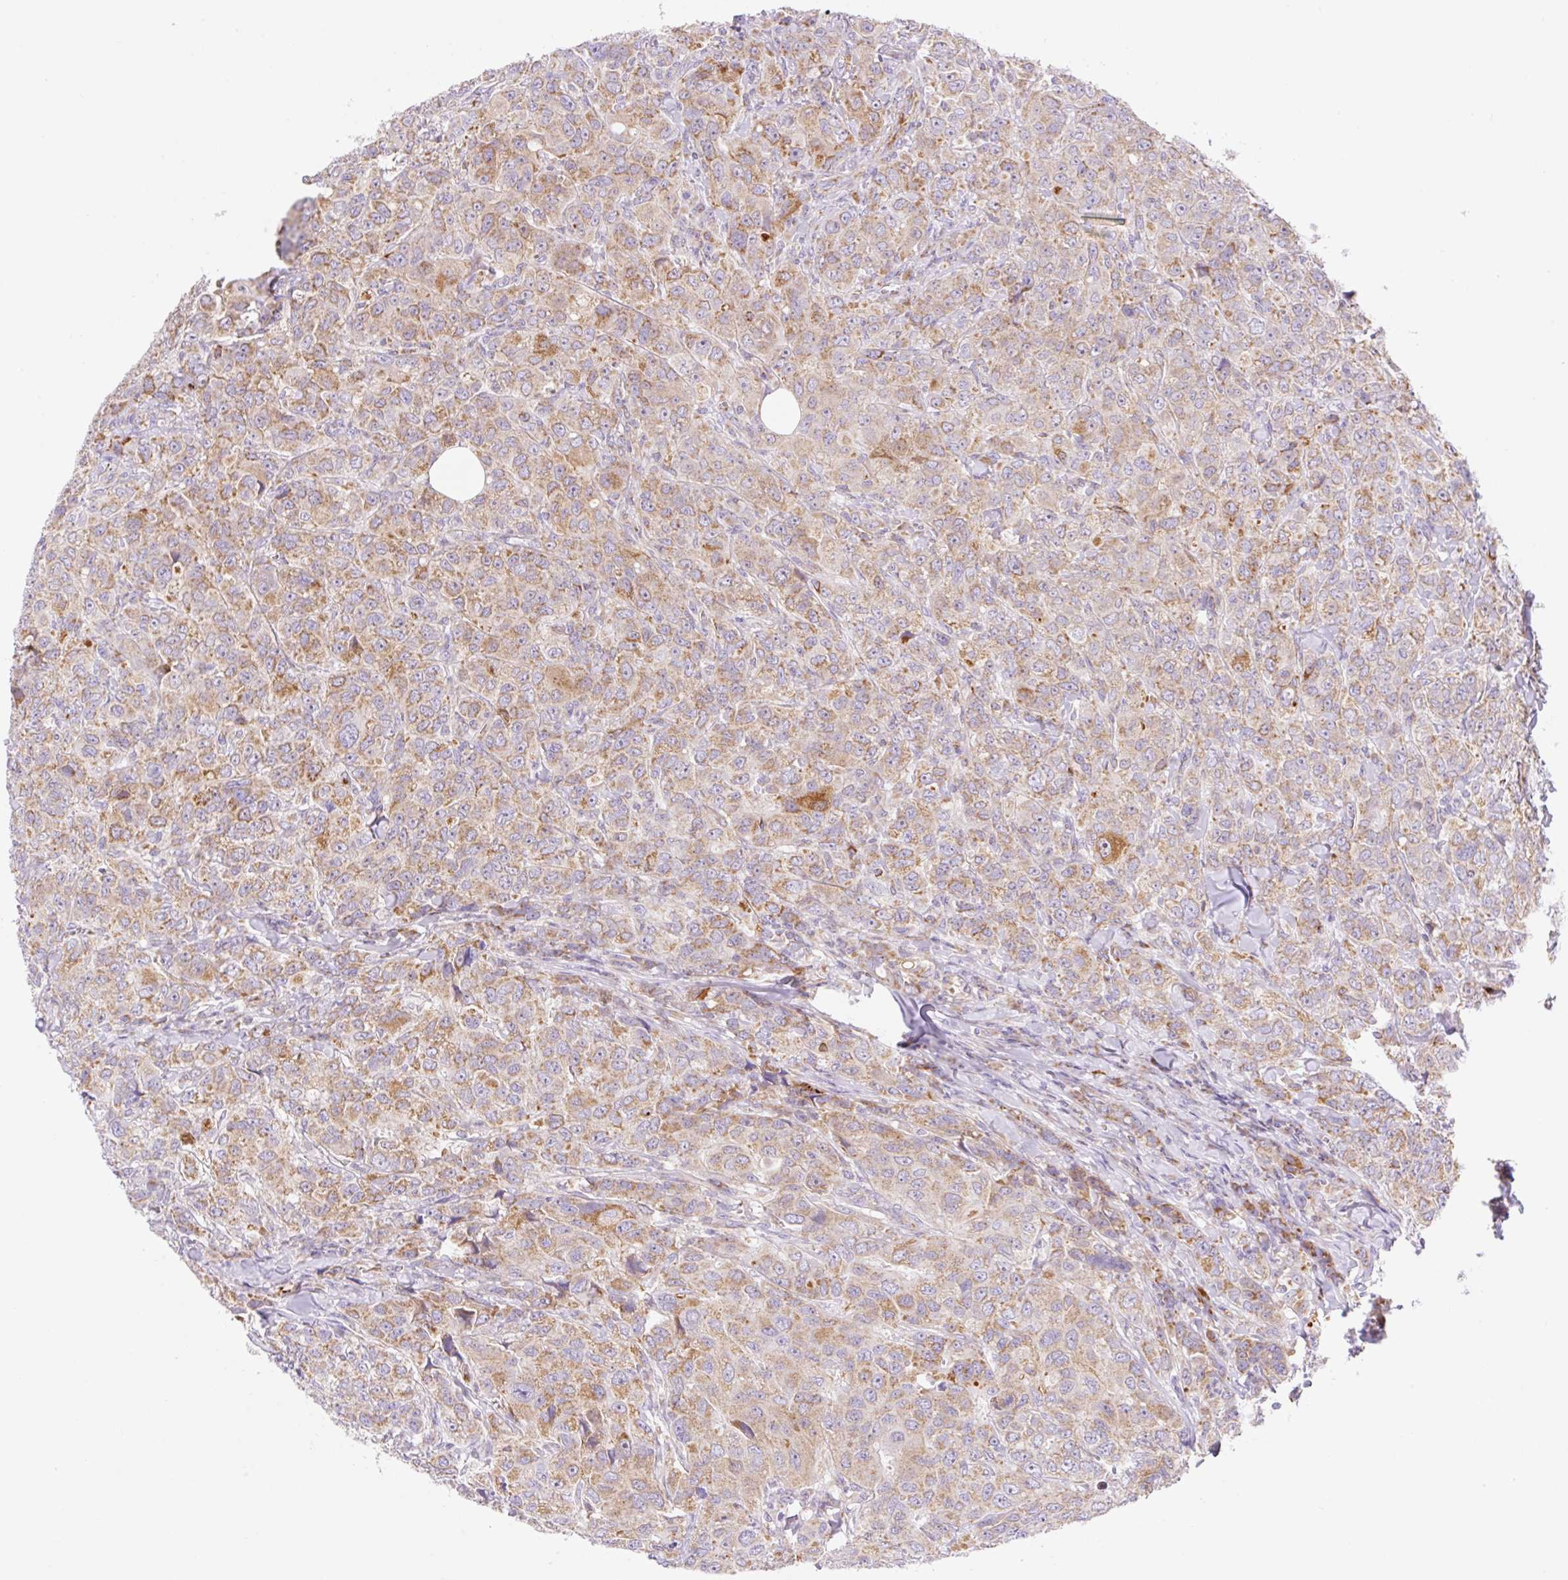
{"staining": {"intensity": "moderate", "quantity": "25%-75%", "location": "cytoplasmic/membranous"}, "tissue": "breast cancer", "cell_type": "Tumor cells", "image_type": "cancer", "snomed": [{"axis": "morphology", "description": "Duct carcinoma"}, {"axis": "topography", "description": "Breast"}], "caption": "The image displays a brown stain indicating the presence of a protein in the cytoplasmic/membranous of tumor cells in breast cancer.", "gene": "ETNK2", "patient": {"sex": "female", "age": 43}}